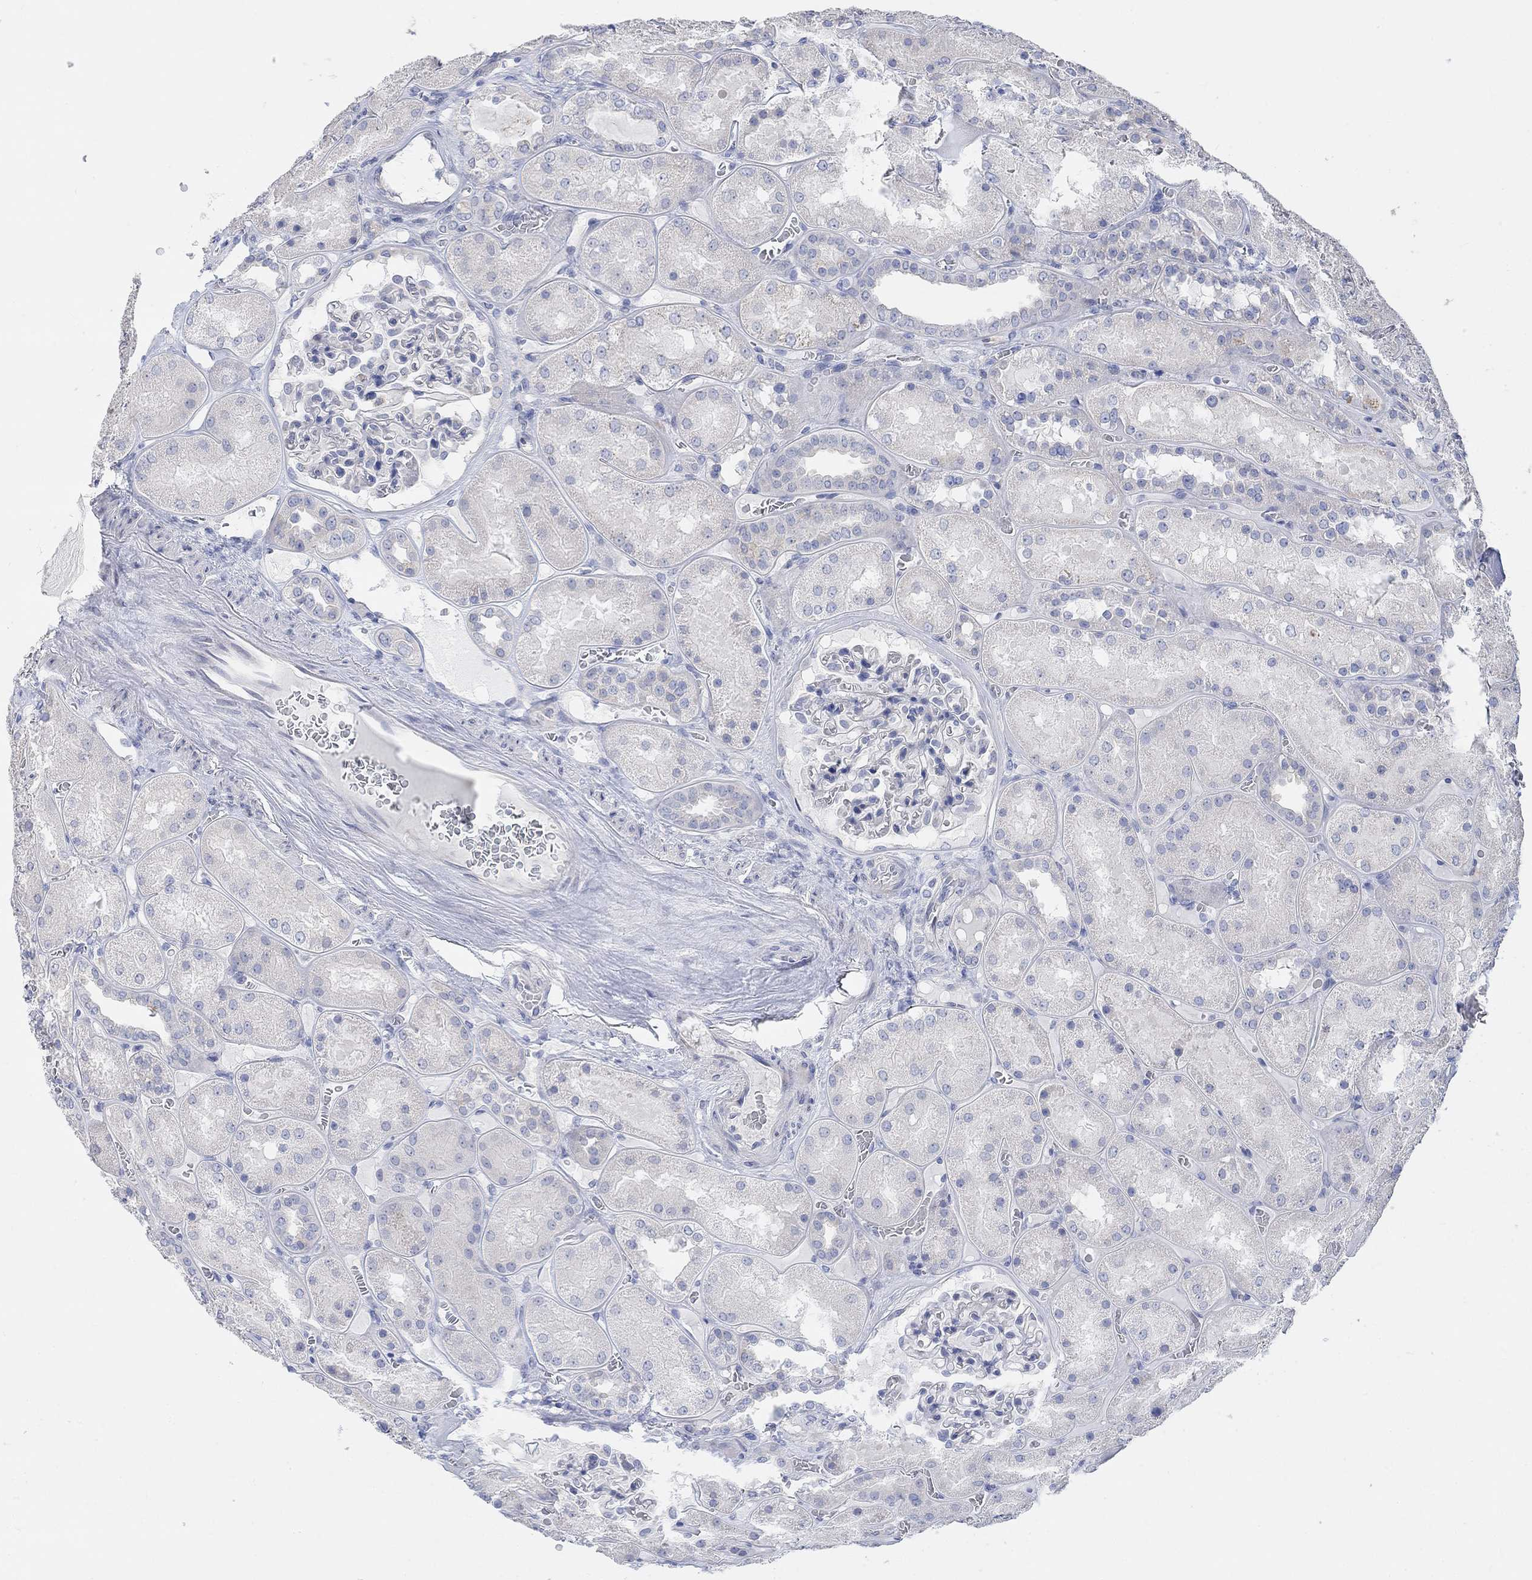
{"staining": {"intensity": "negative", "quantity": "none", "location": "none"}, "tissue": "kidney", "cell_type": "Cells in glomeruli", "image_type": "normal", "snomed": [{"axis": "morphology", "description": "Normal tissue, NOS"}, {"axis": "topography", "description": "Kidney"}], "caption": "Immunohistochemical staining of normal human kidney exhibits no significant expression in cells in glomeruli. (Immunohistochemistry (ihc), brightfield microscopy, high magnification).", "gene": "NLRP14", "patient": {"sex": "male", "age": 73}}